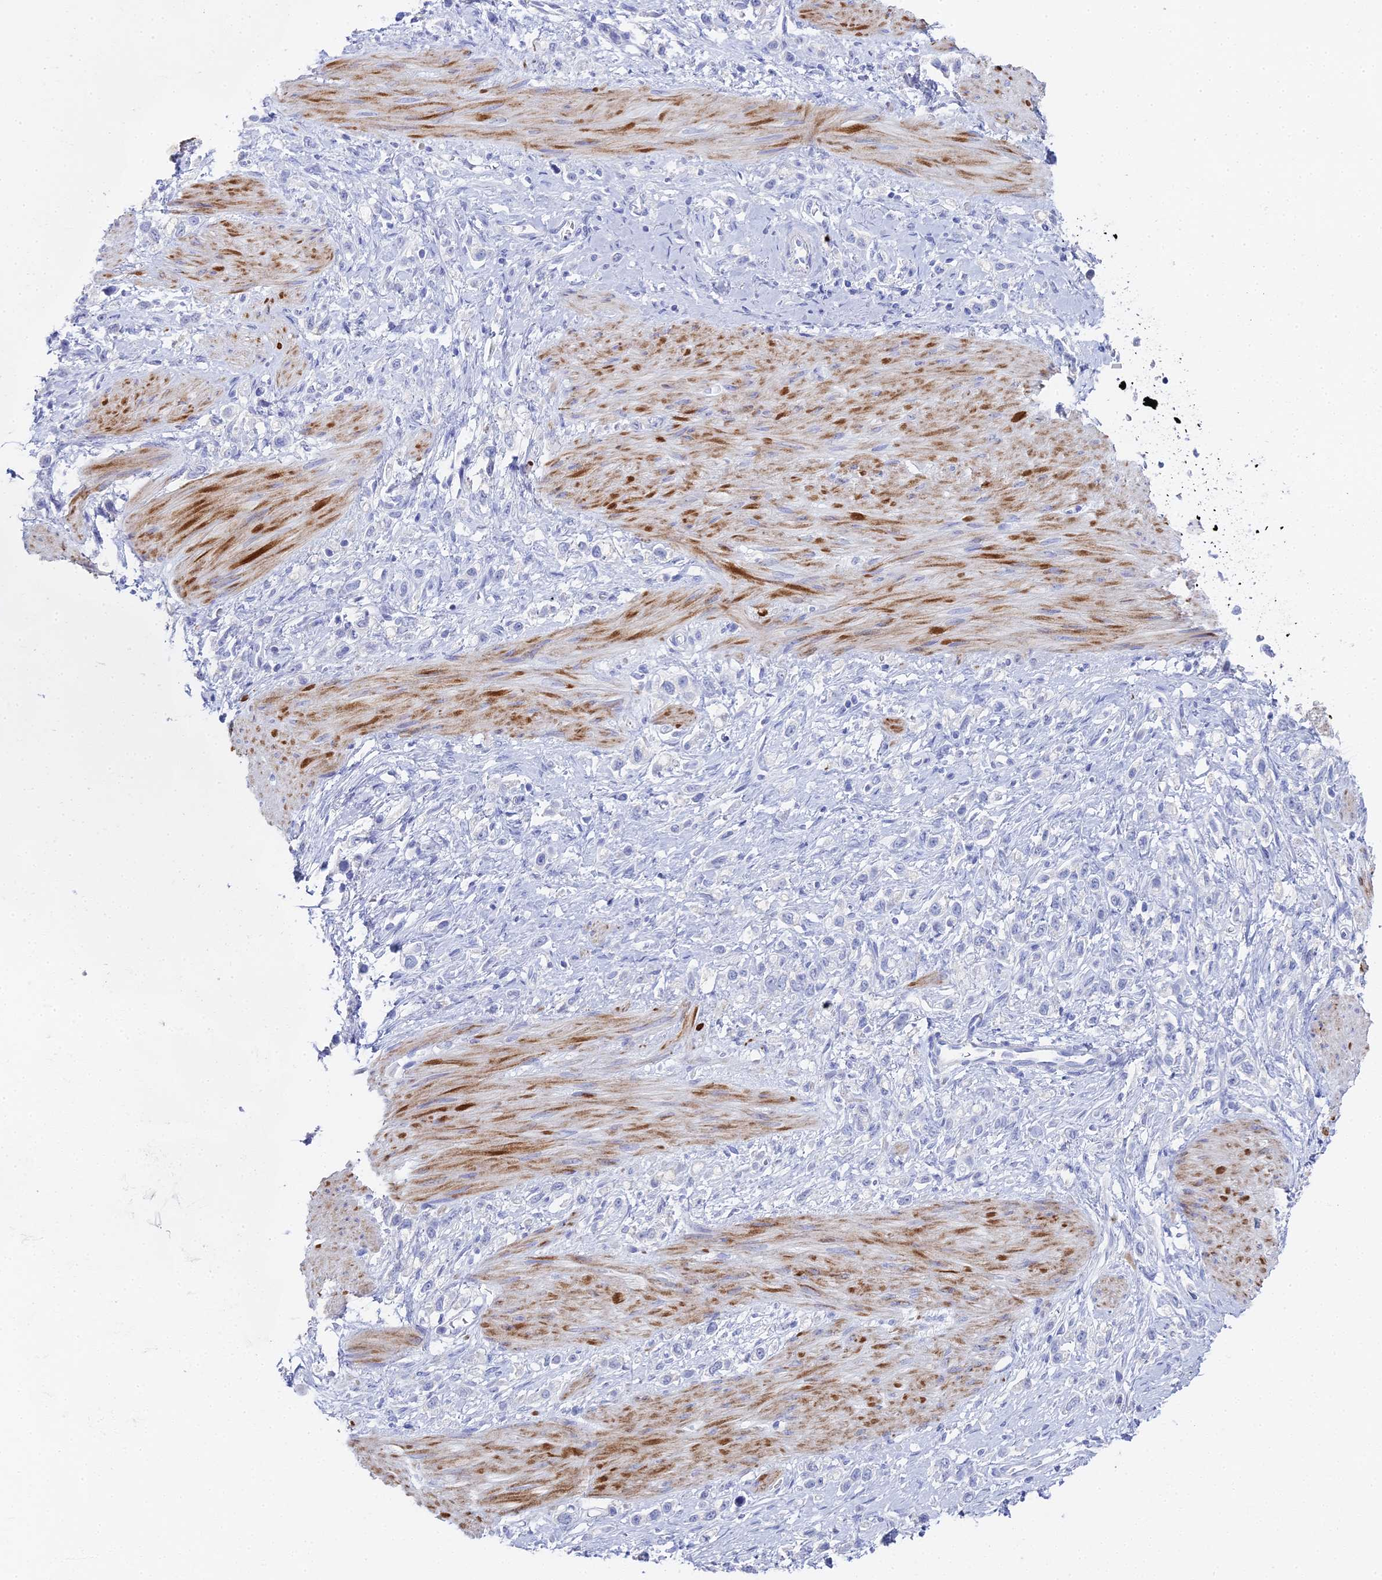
{"staining": {"intensity": "negative", "quantity": "none", "location": "none"}, "tissue": "stomach cancer", "cell_type": "Tumor cells", "image_type": "cancer", "snomed": [{"axis": "morphology", "description": "Adenocarcinoma, NOS"}, {"axis": "topography", "description": "Stomach"}], "caption": "DAB immunohistochemical staining of human stomach cancer reveals no significant positivity in tumor cells.", "gene": "ALPP", "patient": {"sex": "female", "age": 65}}